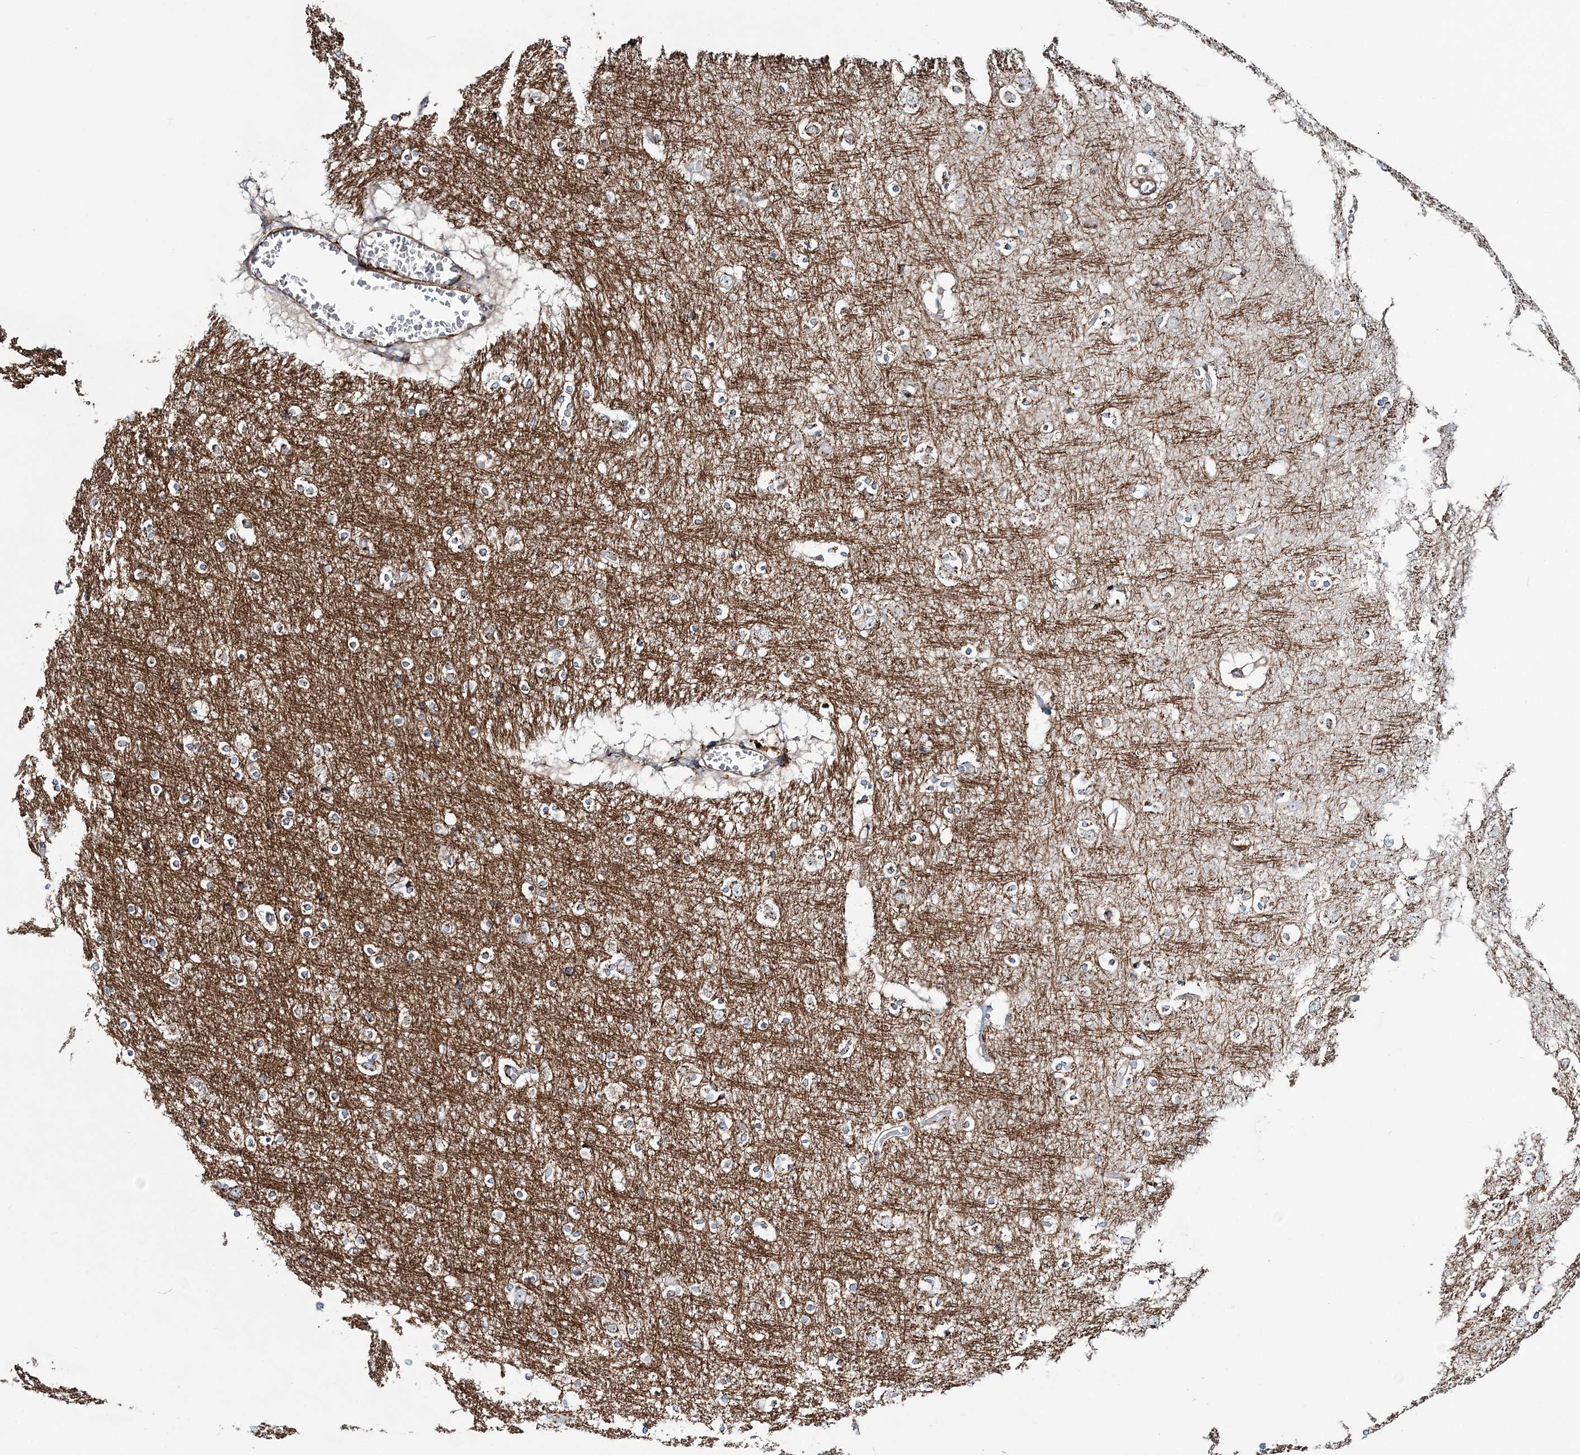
{"staining": {"intensity": "moderate", "quantity": "<25%", "location": "cytoplasmic/membranous"}, "tissue": "cerebral cortex", "cell_type": "Endothelial cells", "image_type": "normal", "snomed": [{"axis": "morphology", "description": "Normal tissue, NOS"}, {"axis": "topography", "description": "Cerebral cortex"}], "caption": "IHC image of normal cerebral cortex: human cerebral cortex stained using immunohistochemistry shows low levels of moderate protein expression localized specifically in the cytoplasmic/membranous of endothelial cells, appearing as a cytoplasmic/membranous brown color.", "gene": "MAN1A2", "patient": {"sex": "male", "age": 54}}